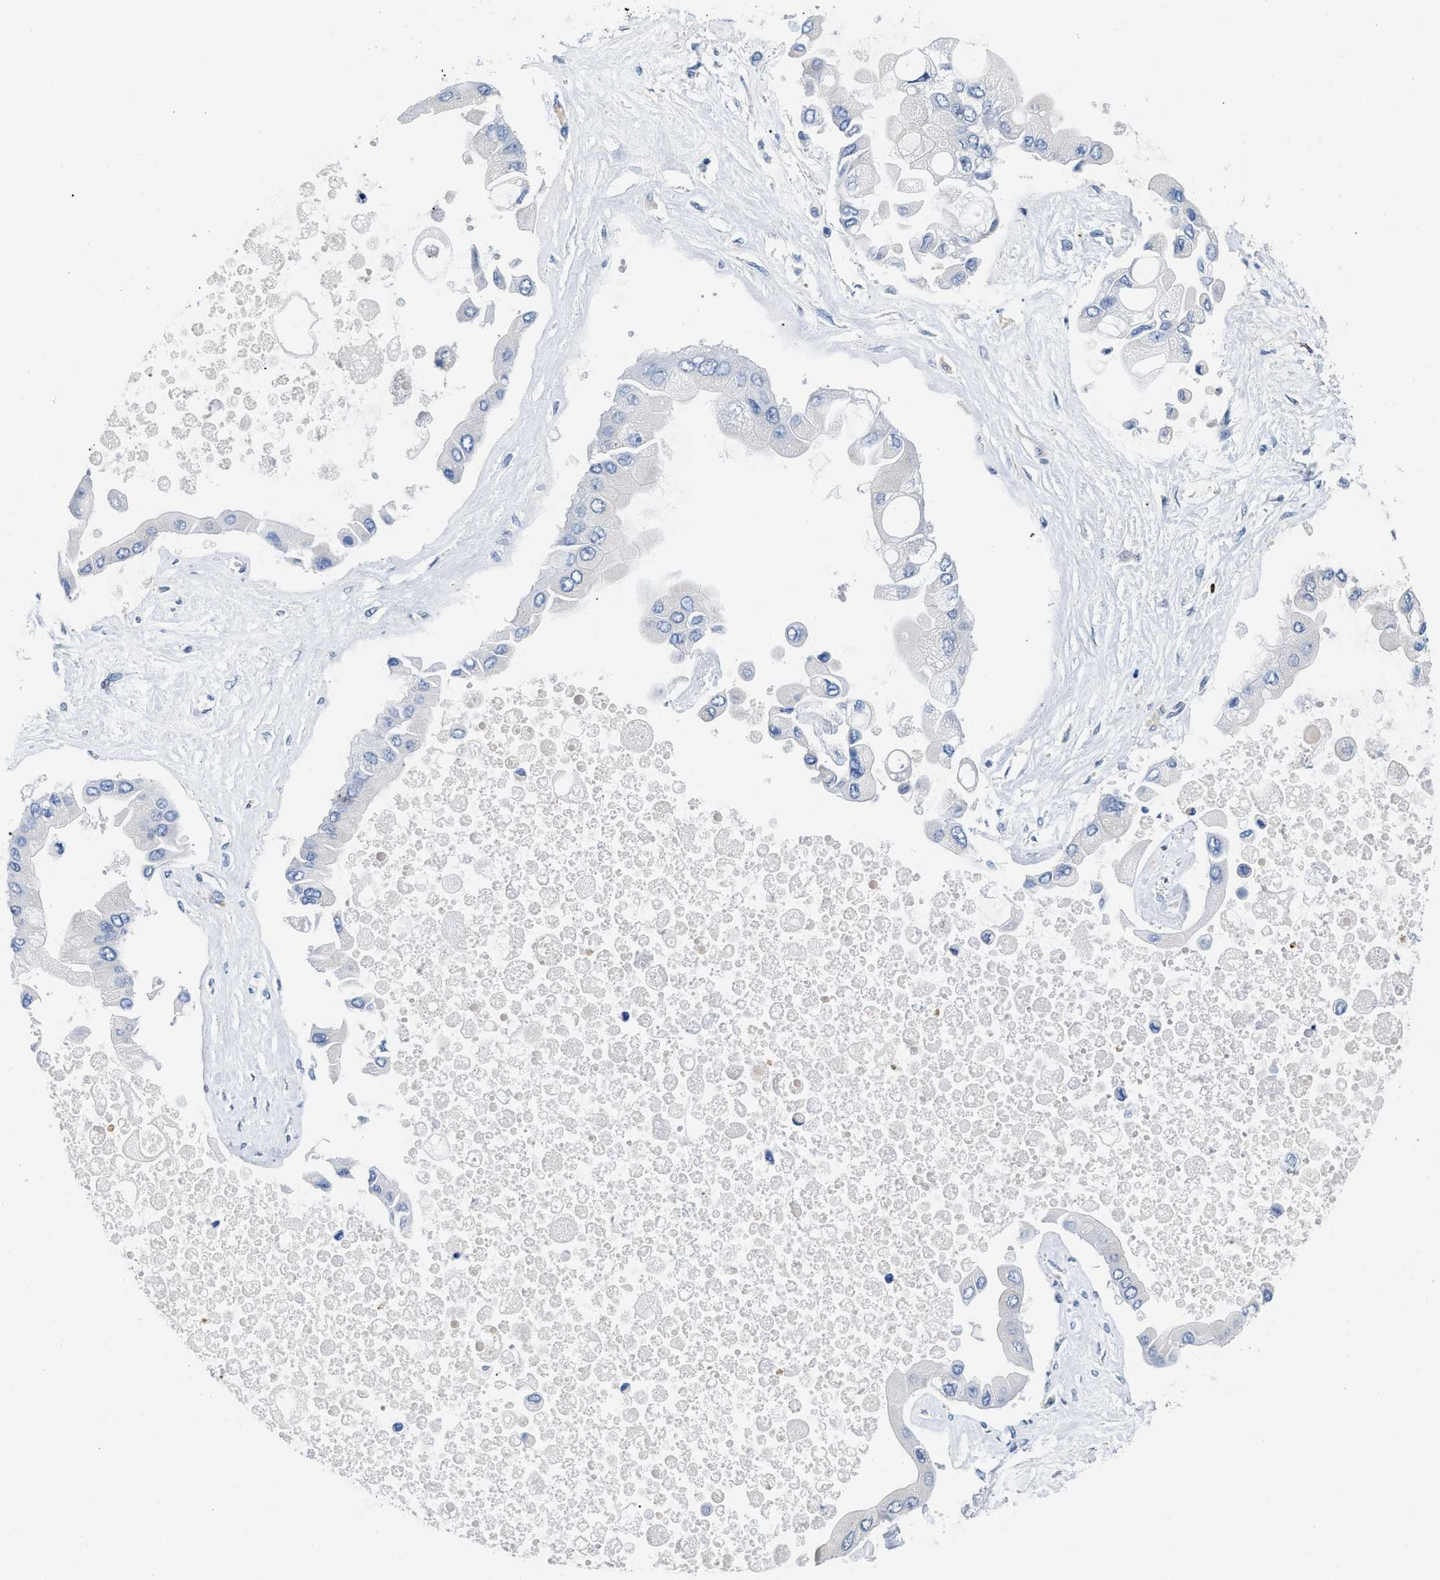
{"staining": {"intensity": "negative", "quantity": "none", "location": "none"}, "tissue": "liver cancer", "cell_type": "Tumor cells", "image_type": "cancer", "snomed": [{"axis": "morphology", "description": "Cholangiocarcinoma"}, {"axis": "topography", "description": "Liver"}], "caption": "Histopathology image shows no protein positivity in tumor cells of liver cancer (cholangiocarcinoma) tissue.", "gene": "NFIX", "patient": {"sex": "male", "age": 50}}